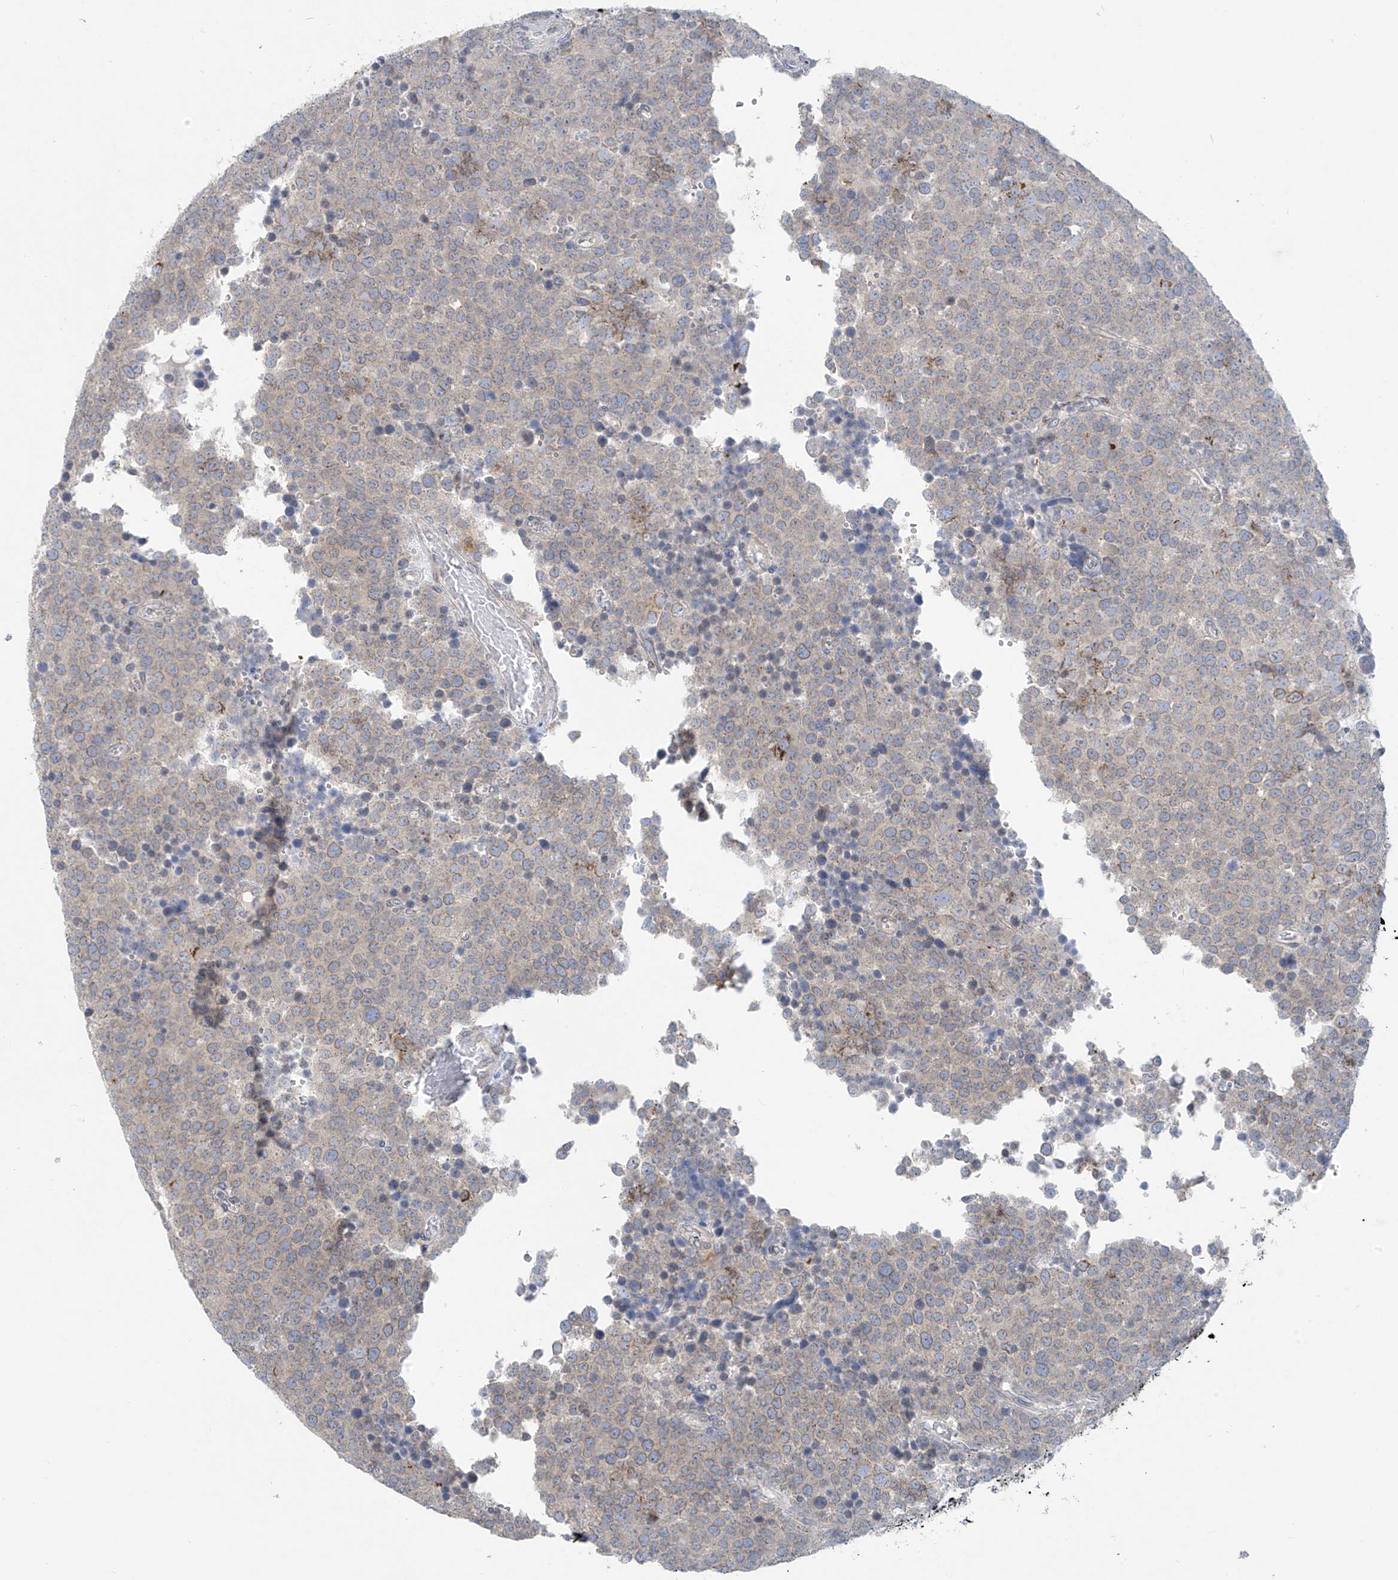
{"staining": {"intensity": "weak", "quantity": ">75%", "location": "cytoplasmic/membranous,nuclear"}, "tissue": "testis cancer", "cell_type": "Tumor cells", "image_type": "cancer", "snomed": [{"axis": "morphology", "description": "Seminoma, NOS"}, {"axis": "topography", "description": "Testis"}], "caption": "A brown stain highlights weak cytoplasmic/membranous and nuclear positivity of a protein in testis cancer tumor cells.", "gene": "KRTAP25-1", "patient": {"sex": "male", "age": 71}}